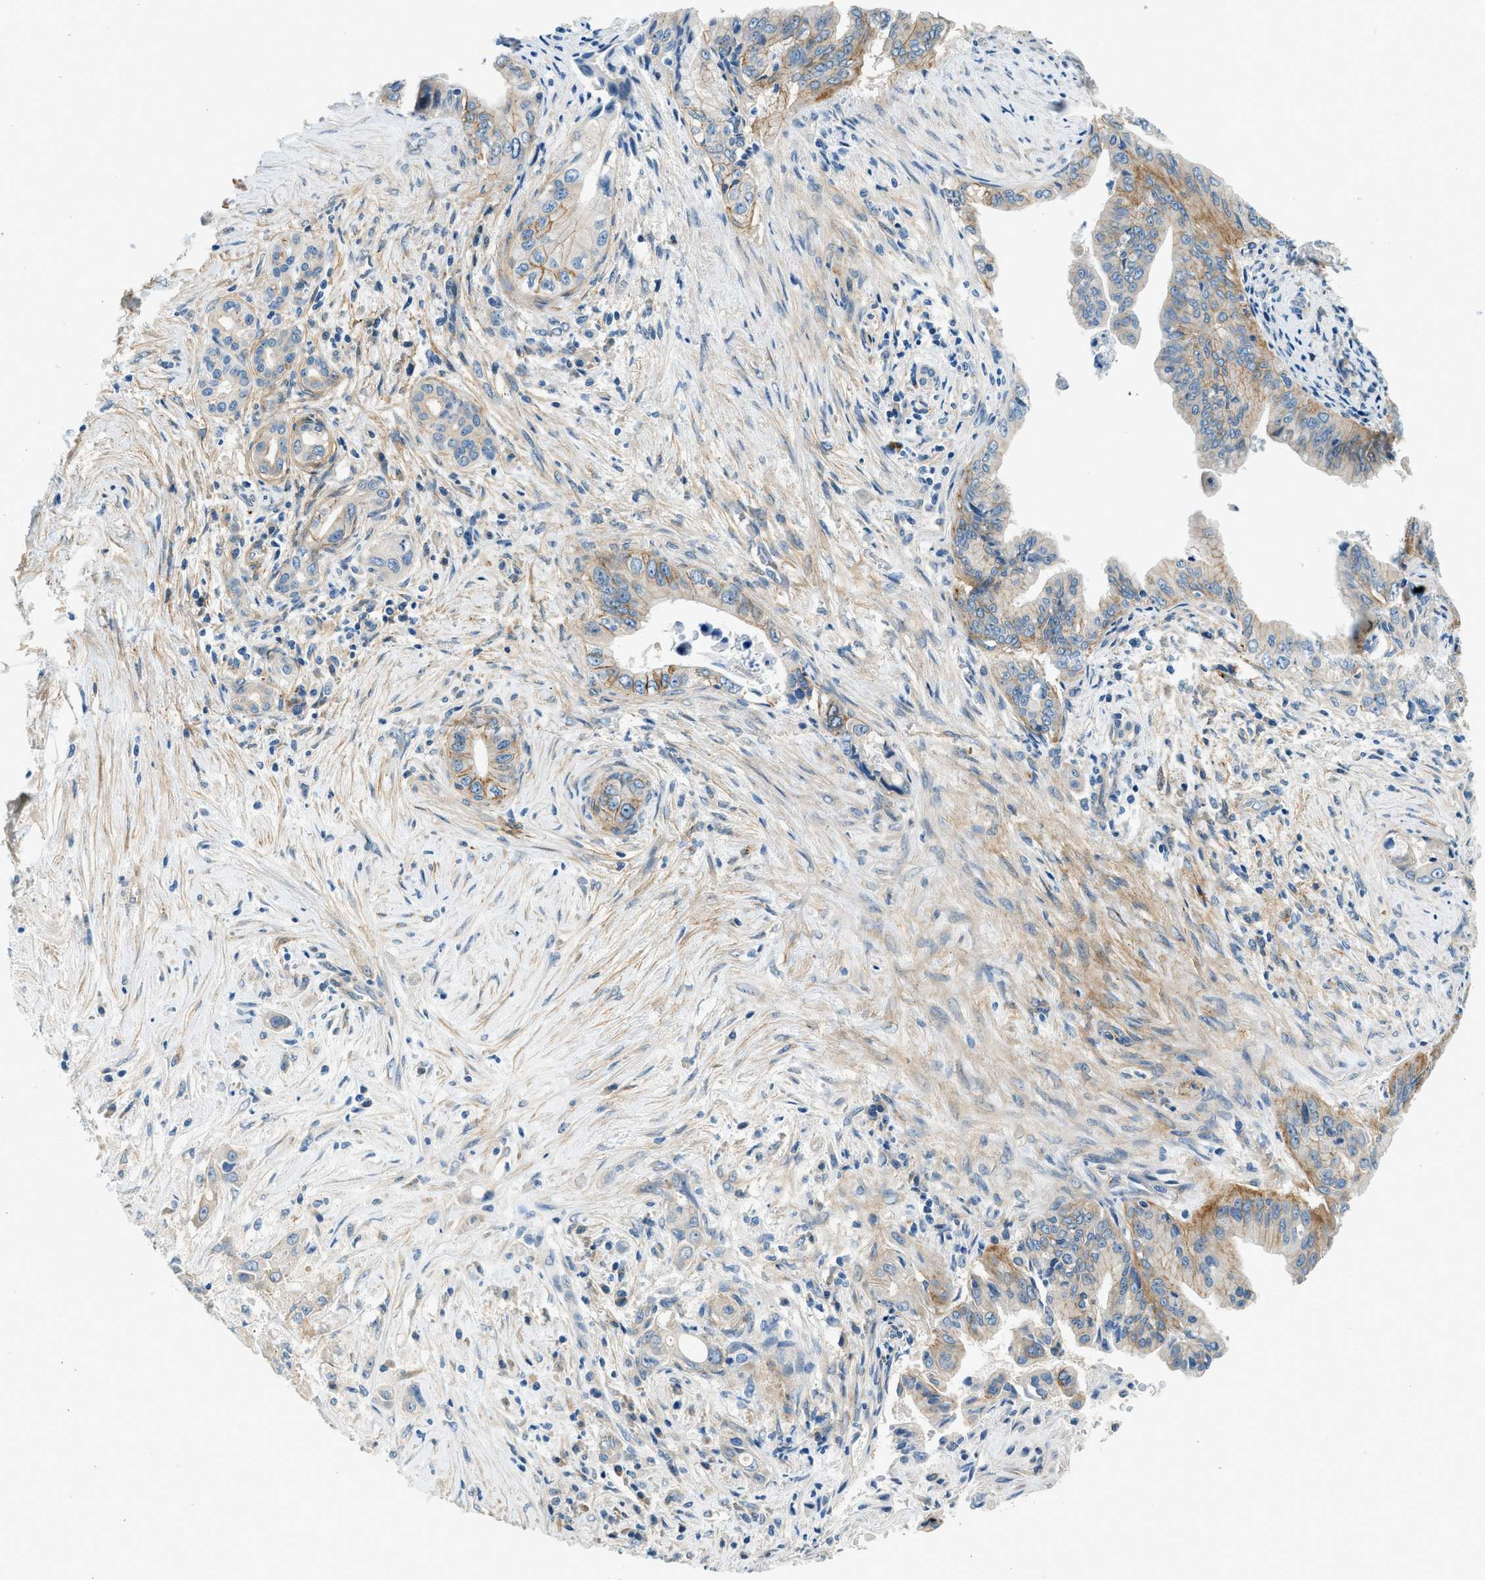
{"staining": {"intensity": "moderate", "quantity": "25%-75%", "location": "cytoplasmic/membranous"}, "tissue": "pancreatic cancer", "cell_type": "Tumor cells", "image_type": "cancer", "snomed": [{"axis": "morphology", "description": "Adenocarcinoma, NOS"}, {"axis": "topography", "description": "Pancreas"}], "caption": "The image reveals a brown stain indicating the presence of a protein in the cytoplasmic/membranous of tumor cells in pancreatic adenocarcinoma.", "gene": "ZNF367", "patient": {"sex": "female", "age": 73}}